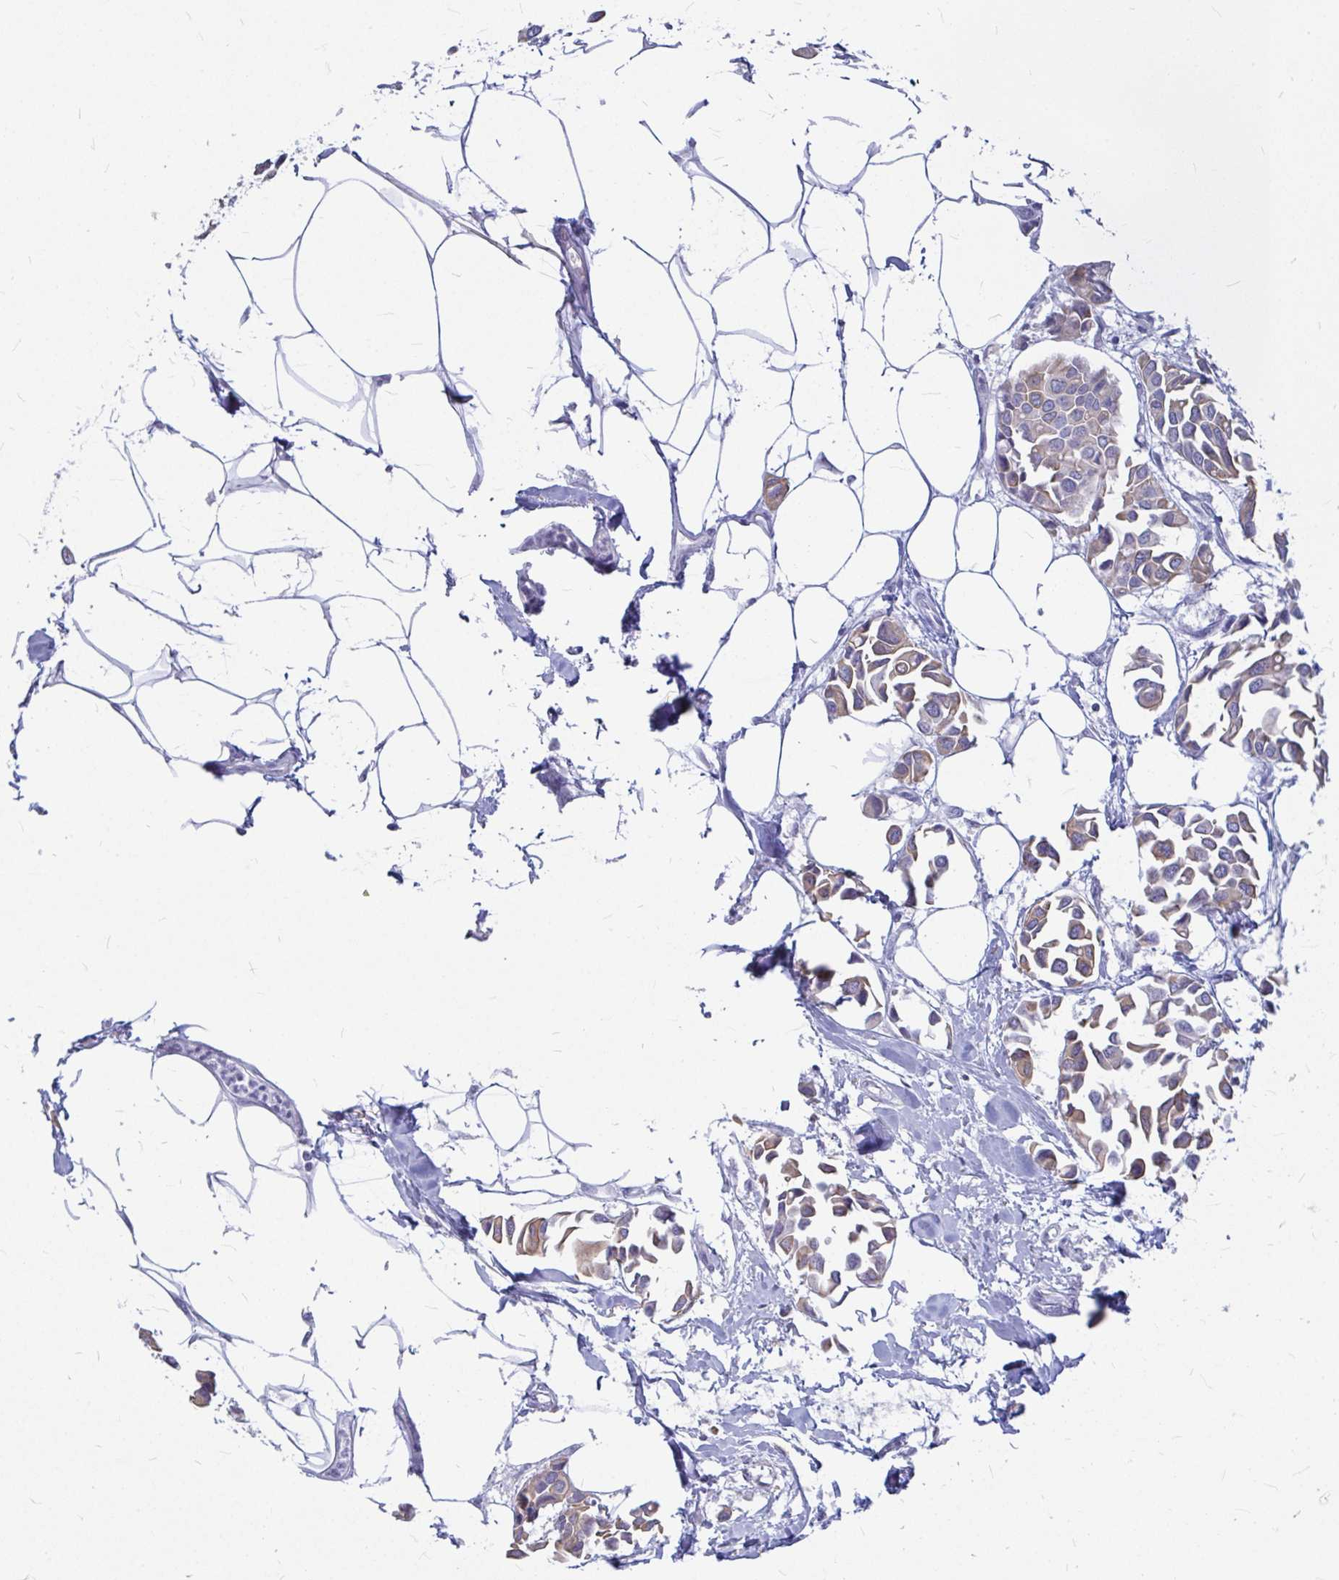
{"staining": {"intensity": "weak", "quantity": "25%-75%", "location": "cytoplasmic/membranous"}, "tissue": "breast cancer", "cell_type": "Tumor cells", "image_type": "cancer", "snomed": [{"axis": "morphology", "description": "Duct carcinoma"}, {"axis": "topography", "description": "Breast"}], "caption": "A histopathology image of human breast infiltrating ductal carcinoma stained for a protein shows weak cytoplasmic/membranous brown staining in tumor cells.", "gene": "OR5J2", "patient": {"sex": "female", "age": 54}}